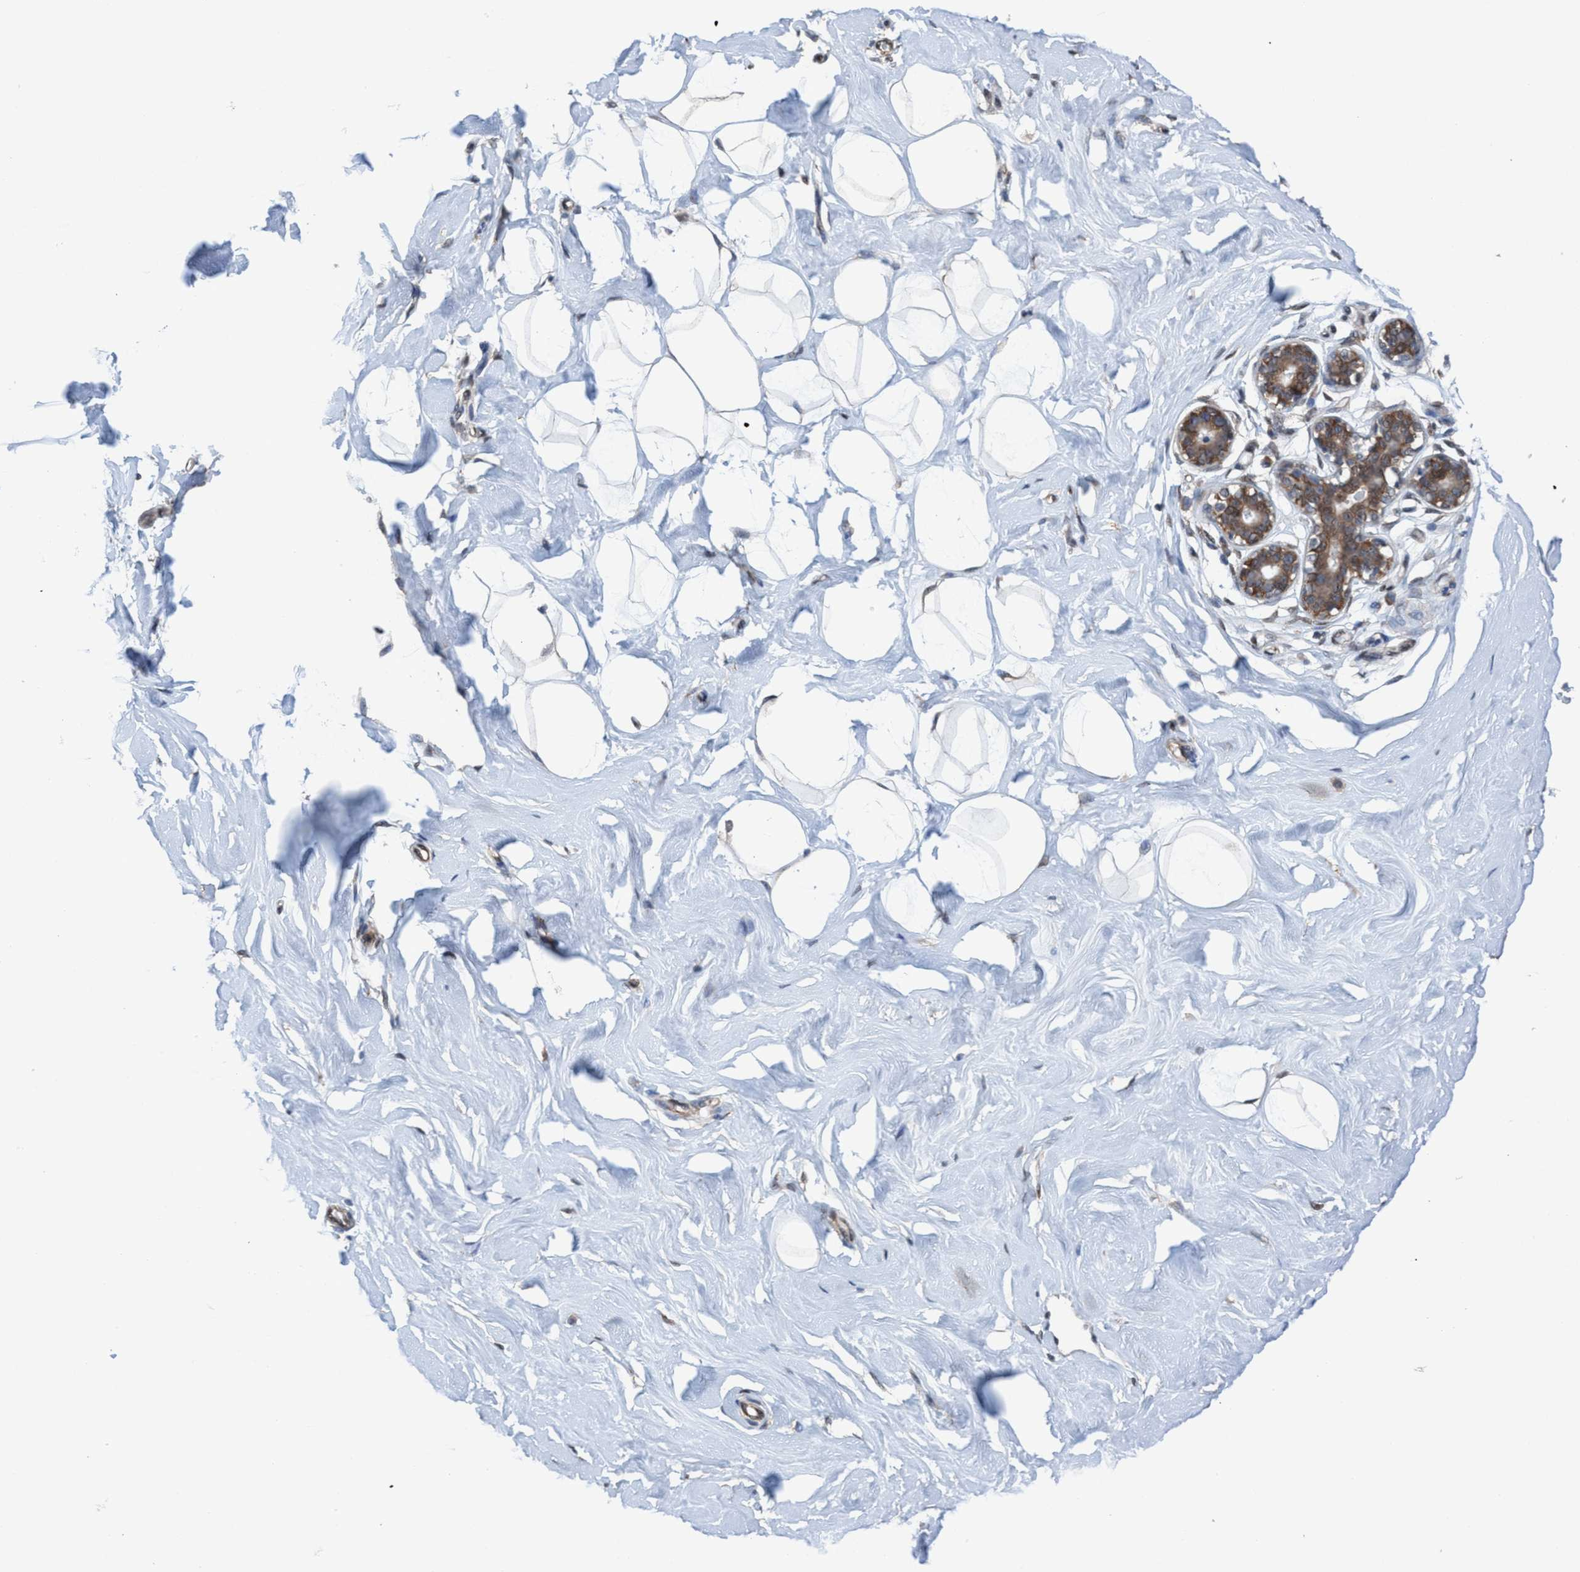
{"staining": {"intensity": "weak", "quantity": "25%-75%", "location": "nuclear"}, "tissue": "breast", "cell_type": "Adipocytes", "image_type": "normal", "snomed": [{"axis": "morphology", "description": "Normal tissue, NOS"}, {"axis": "topography", "description": "Breast"}], "caption": "The image demonstrates staining of benign breast, revealing weak nuclear protein expression (brown color) within adipocytes. (DAB (3,3'-diaminobenzidine) = brown stain, brightfield microscopy at high magnification).", "gene": "METAP2", "patient": {"sex": "female", "age": 23}}